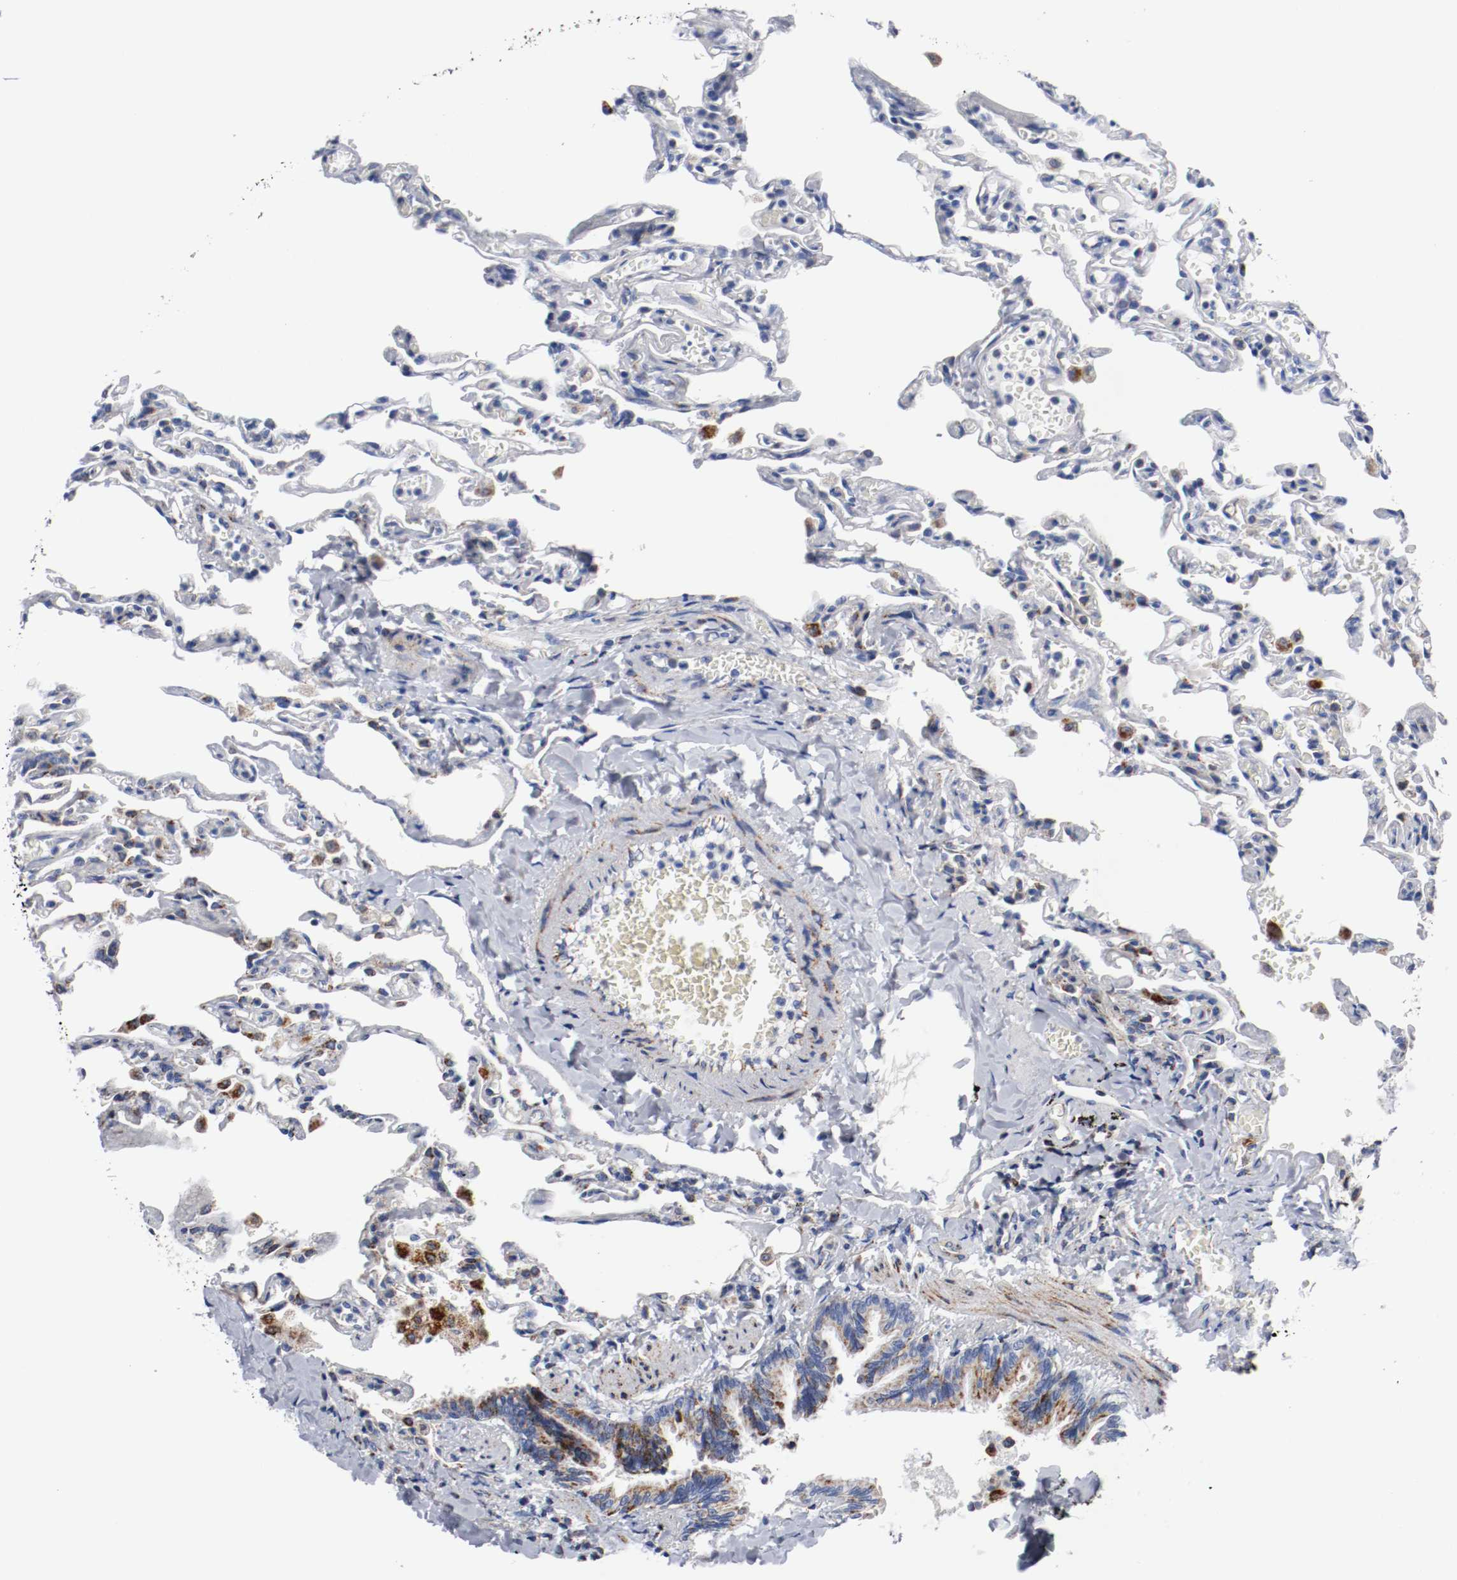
{"staining": {"intensity": "negative", "quantity": "none", "location": "none"}, "tissue": "lung", "cell_type": "Alveolar cells", "image_type": "normal", "snomed": [{"axis": "morphology", "description": "Normal tissue, NOS"}, {"axis": "topography", "description": "Lung"}], "caption": "Immunohistochemistry (IHC) image of benign lung: lung stained with DAB exhibits no significant protein staining in alveolar cells.", "gene": "TUBD1", "patient": {"sex": "male", "age": 21}}